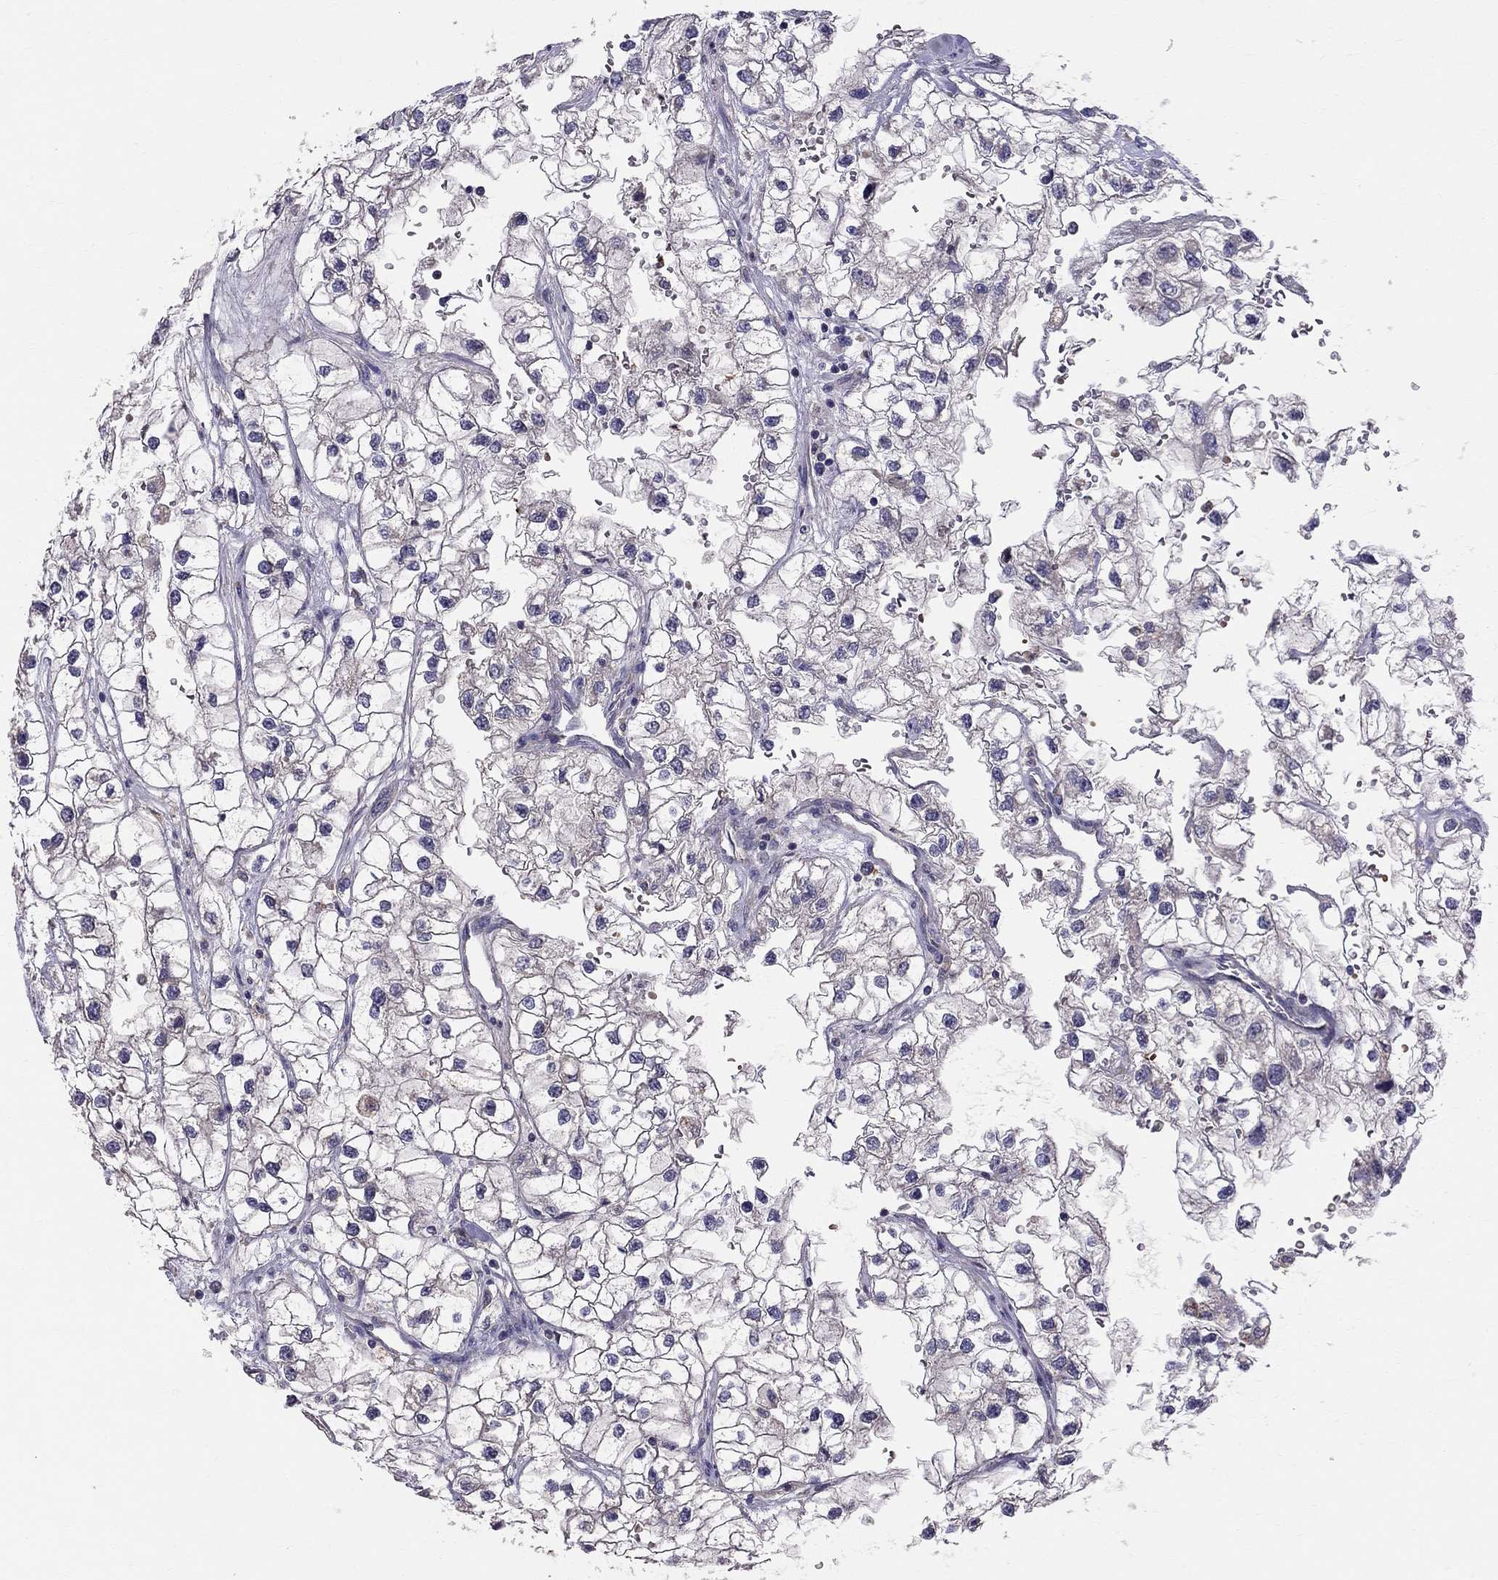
{"staining": {"intensity": "weak", "quantity": "25%-75%", "location": "cytoplasmic/membranous"}, "tissue": "renal cancer", "cell_type": "Tumor cells", "image_type": "cancer", "snomed": [{"axis": "morphology", "description": "Adenocarcinoma, NOS"}, {"axis": "topography", "description": "Kidney"}], "caption": "Approximately 25%-75% of tumor cells in renal cancer (adenocarcinoma) exhibit weak cytoplasmic/membranous protein expression as visualized by brown immunohistochemical staining.", "gene": "PIK3CG", "patient": {"sex": "male", "age": 59}}